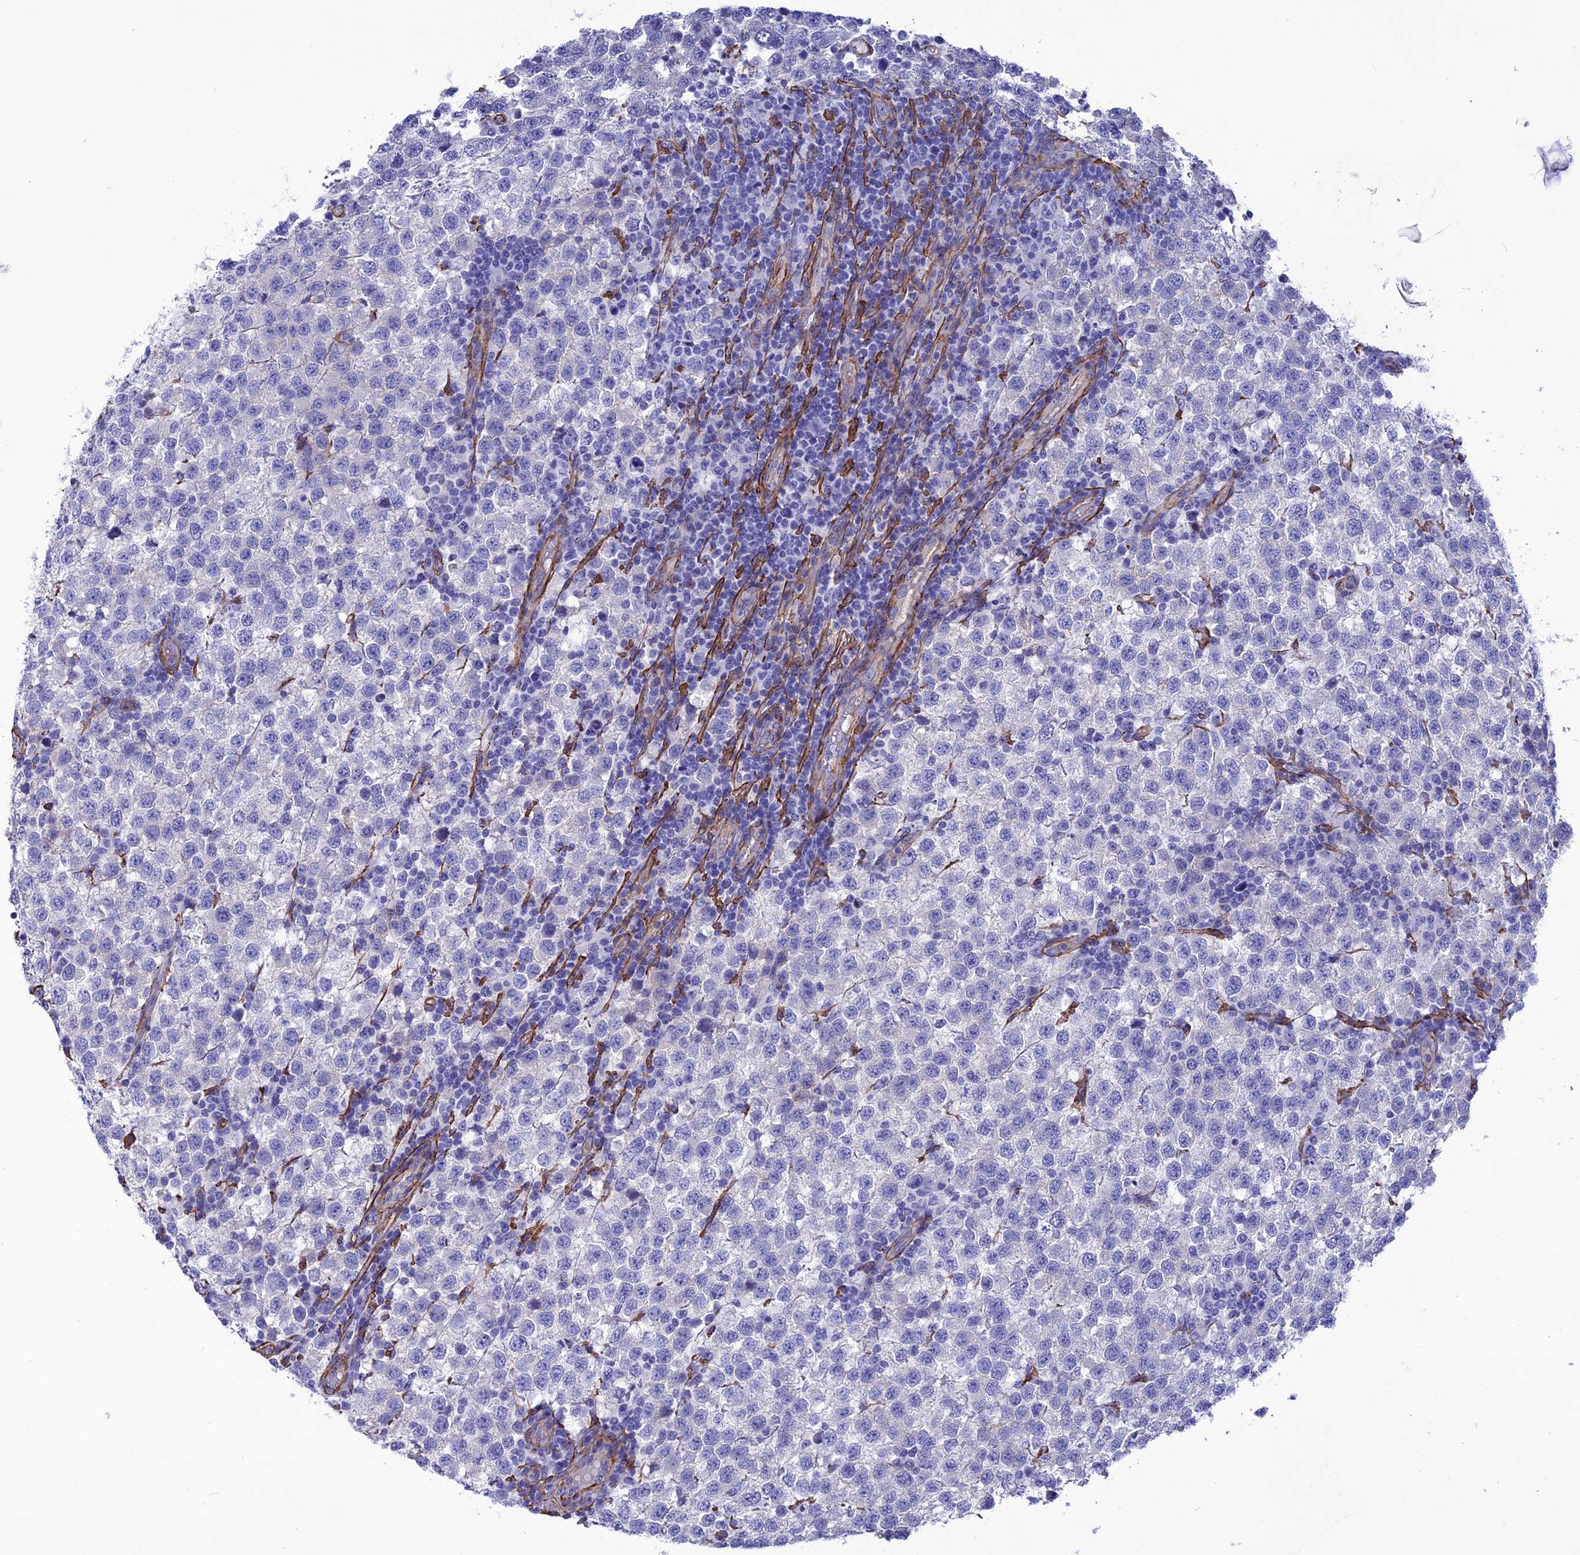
{"staining": {"intensity": "negative", "quantity": "none", "location": "none"}, "tissue": "testis cancer", "cell_type": "Tumor cells", "image_type": "cancer", "snomed": [{"axis": "morphology", "description": "Seminoma, NOS"}, {"axis": "topography", "description": "Testis"}], "caption": "High magnification brightfield microscopy of testis cancer stained with DAB (brown) and counterstained with hematoxylin (blue): tumor cells show no significant staining.", "gene": "NKD1", "patient": {"sex": "male", "age": 34}}